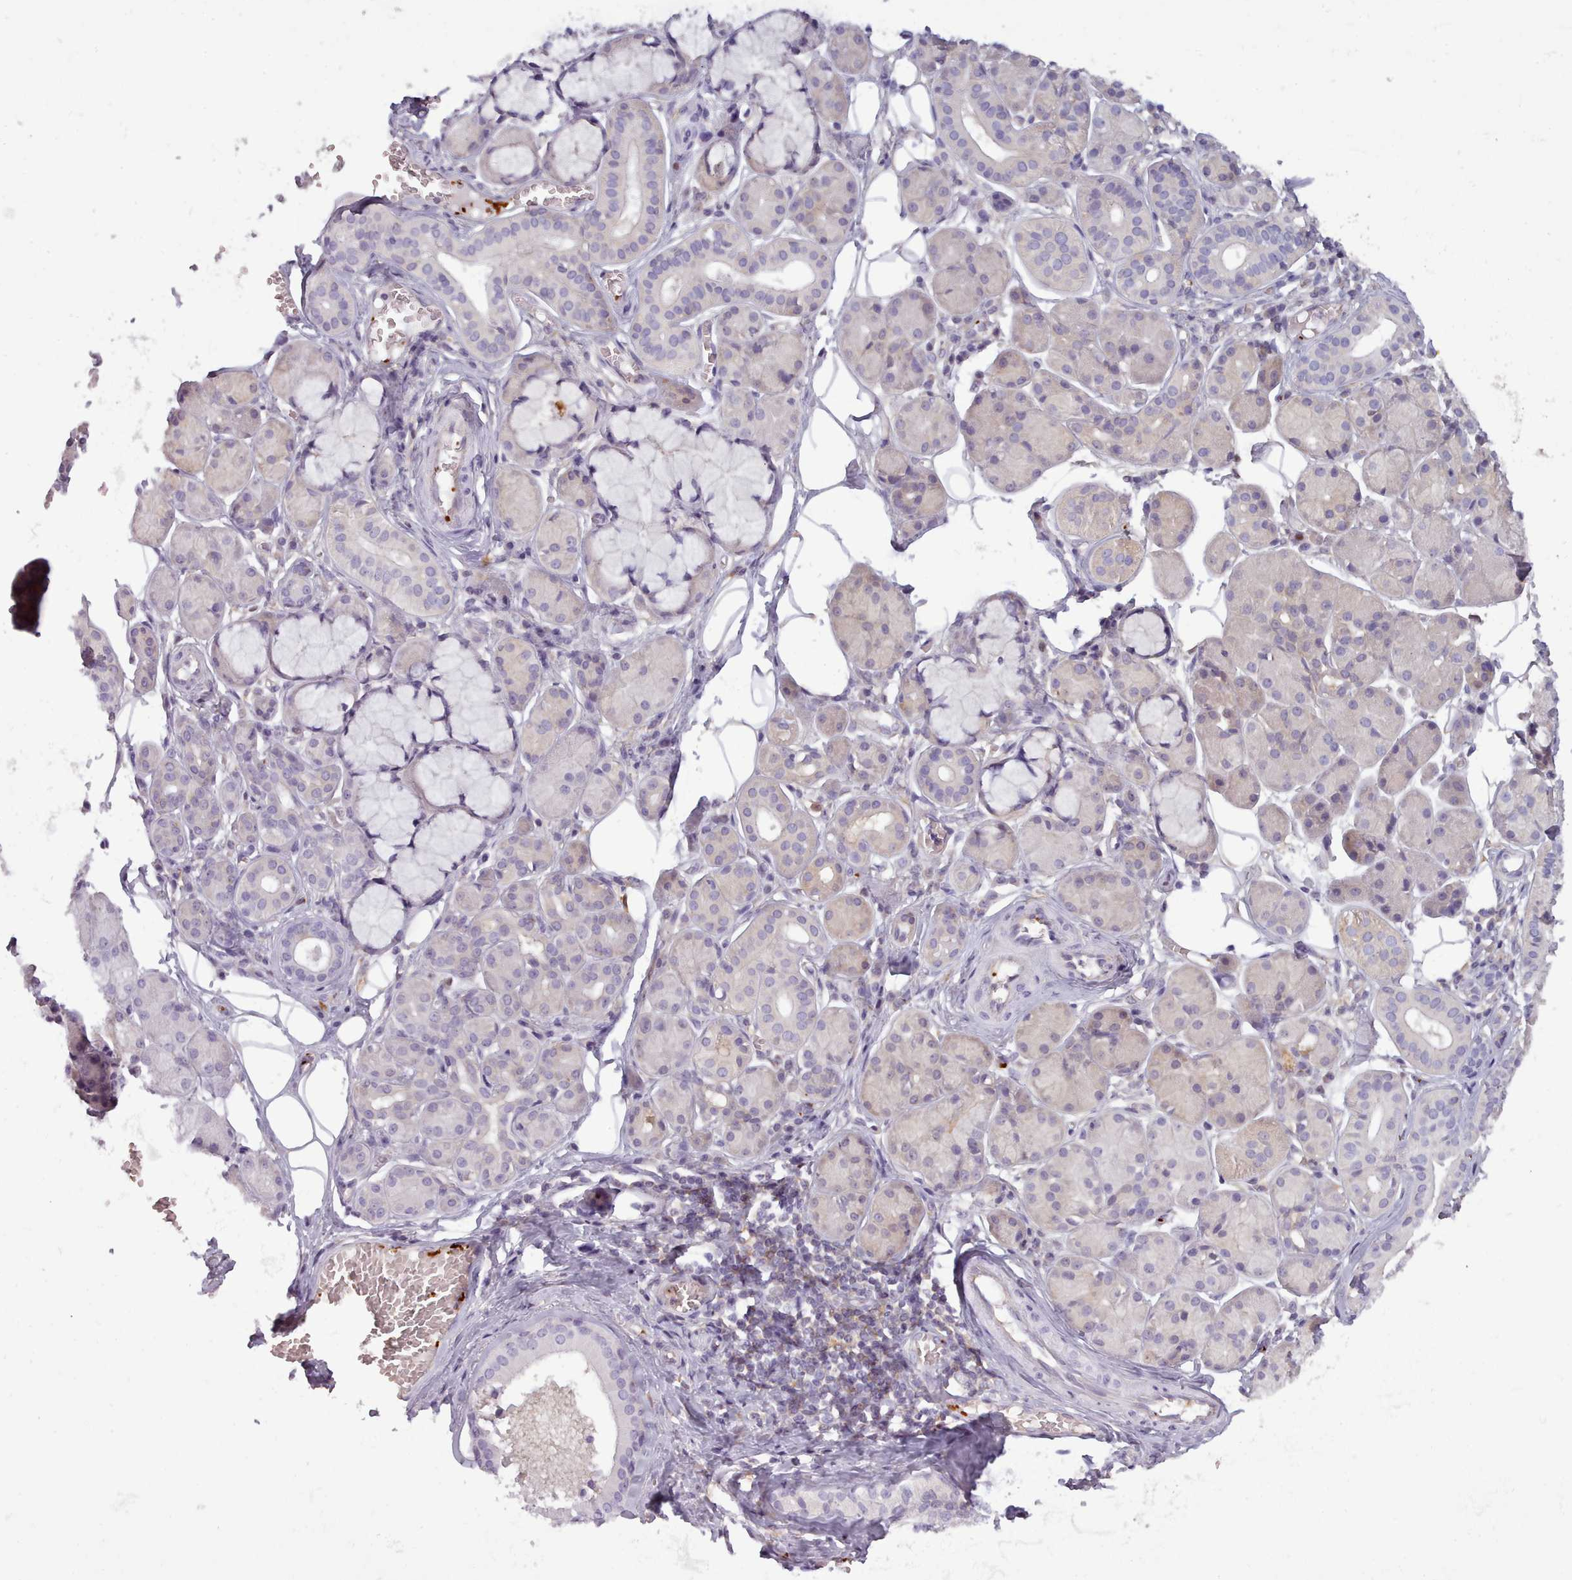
{"staining": {"intensity": "weak", "quantity": "<25%", "location": "cytoplasmic/membranous"}, "tissue": "salivary gland", "cell_type": "Glandular cells", "image_type": "normal", "snomed": [{"axis": "morphology", "description": "Squamous cell carcinoma, NOS"}, {"axis": "topography", "description": "Skin"}, {"axis": "topography", "description": "Head-Neck"}], "caption": "High power microscopy micrograph of an immunohistochemistry micrograph of unremarkable salivary gland, revealing no significant staining in glandular cells.", "gene": "NDST2", "patient": {"sex": "male", "age": 80}}